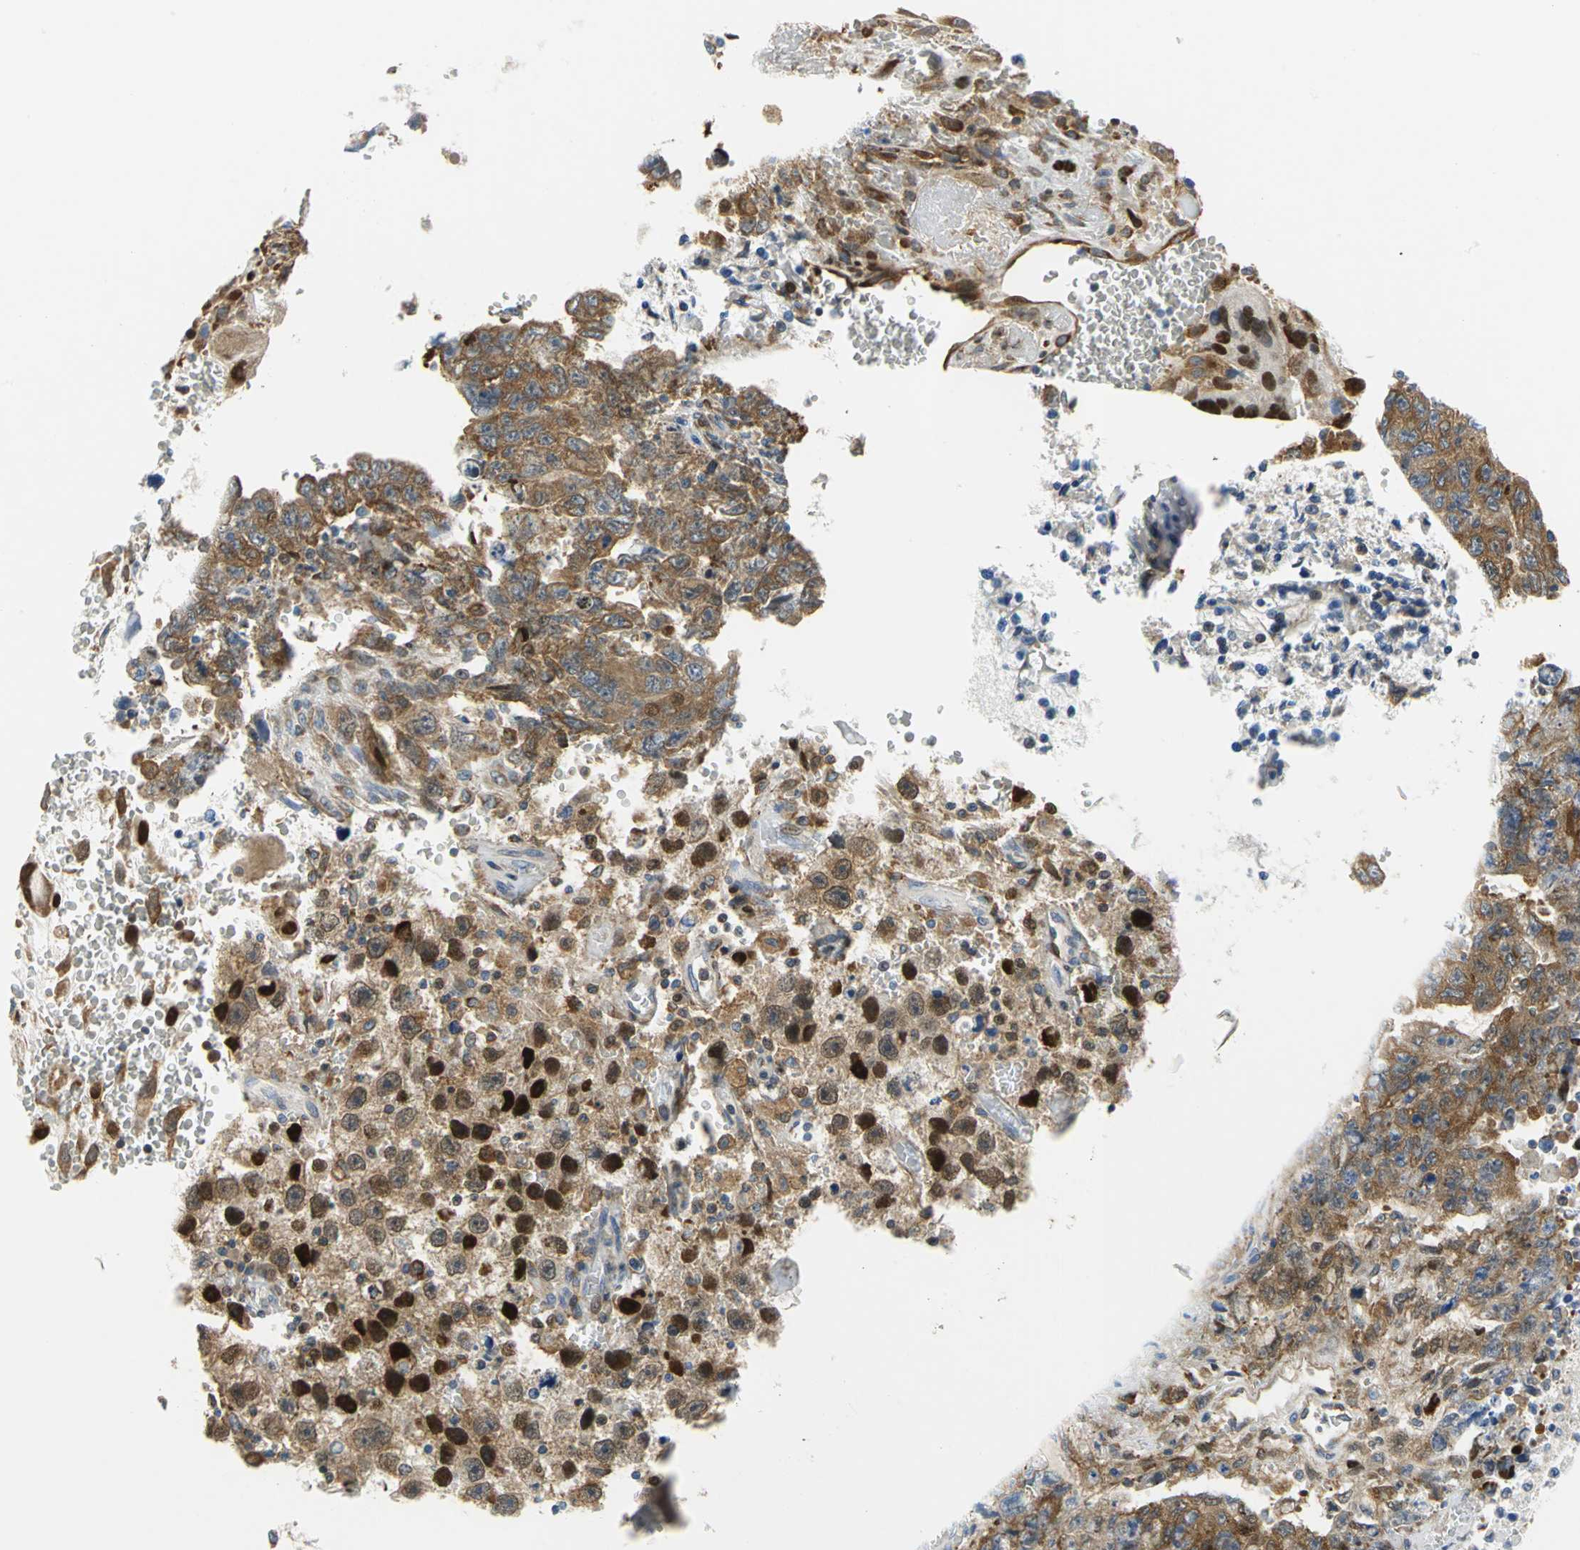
{"staining": {"intensity": "strong", "quantity": ">75%", "location": "cytoplasmic/membranous,nuclear"}, "tissue": "testis cancer", "cell_type": "Tumor cells", "image_type": "cancer", "snomed": [{"axis": "morphology", "description": "Carcinoma, Embryonal, NOS"}, {"axis": "topography", "description": "Testis"}], "caption": "The photomicrograph reveals a brown stain indicating the presence of a protein in the cytoplasmic/membranous and nuclear of tumor cells in testis embryonal carcinoma.", "gene": "YBX1", "patient": {"sex": "male", "age": 28}}